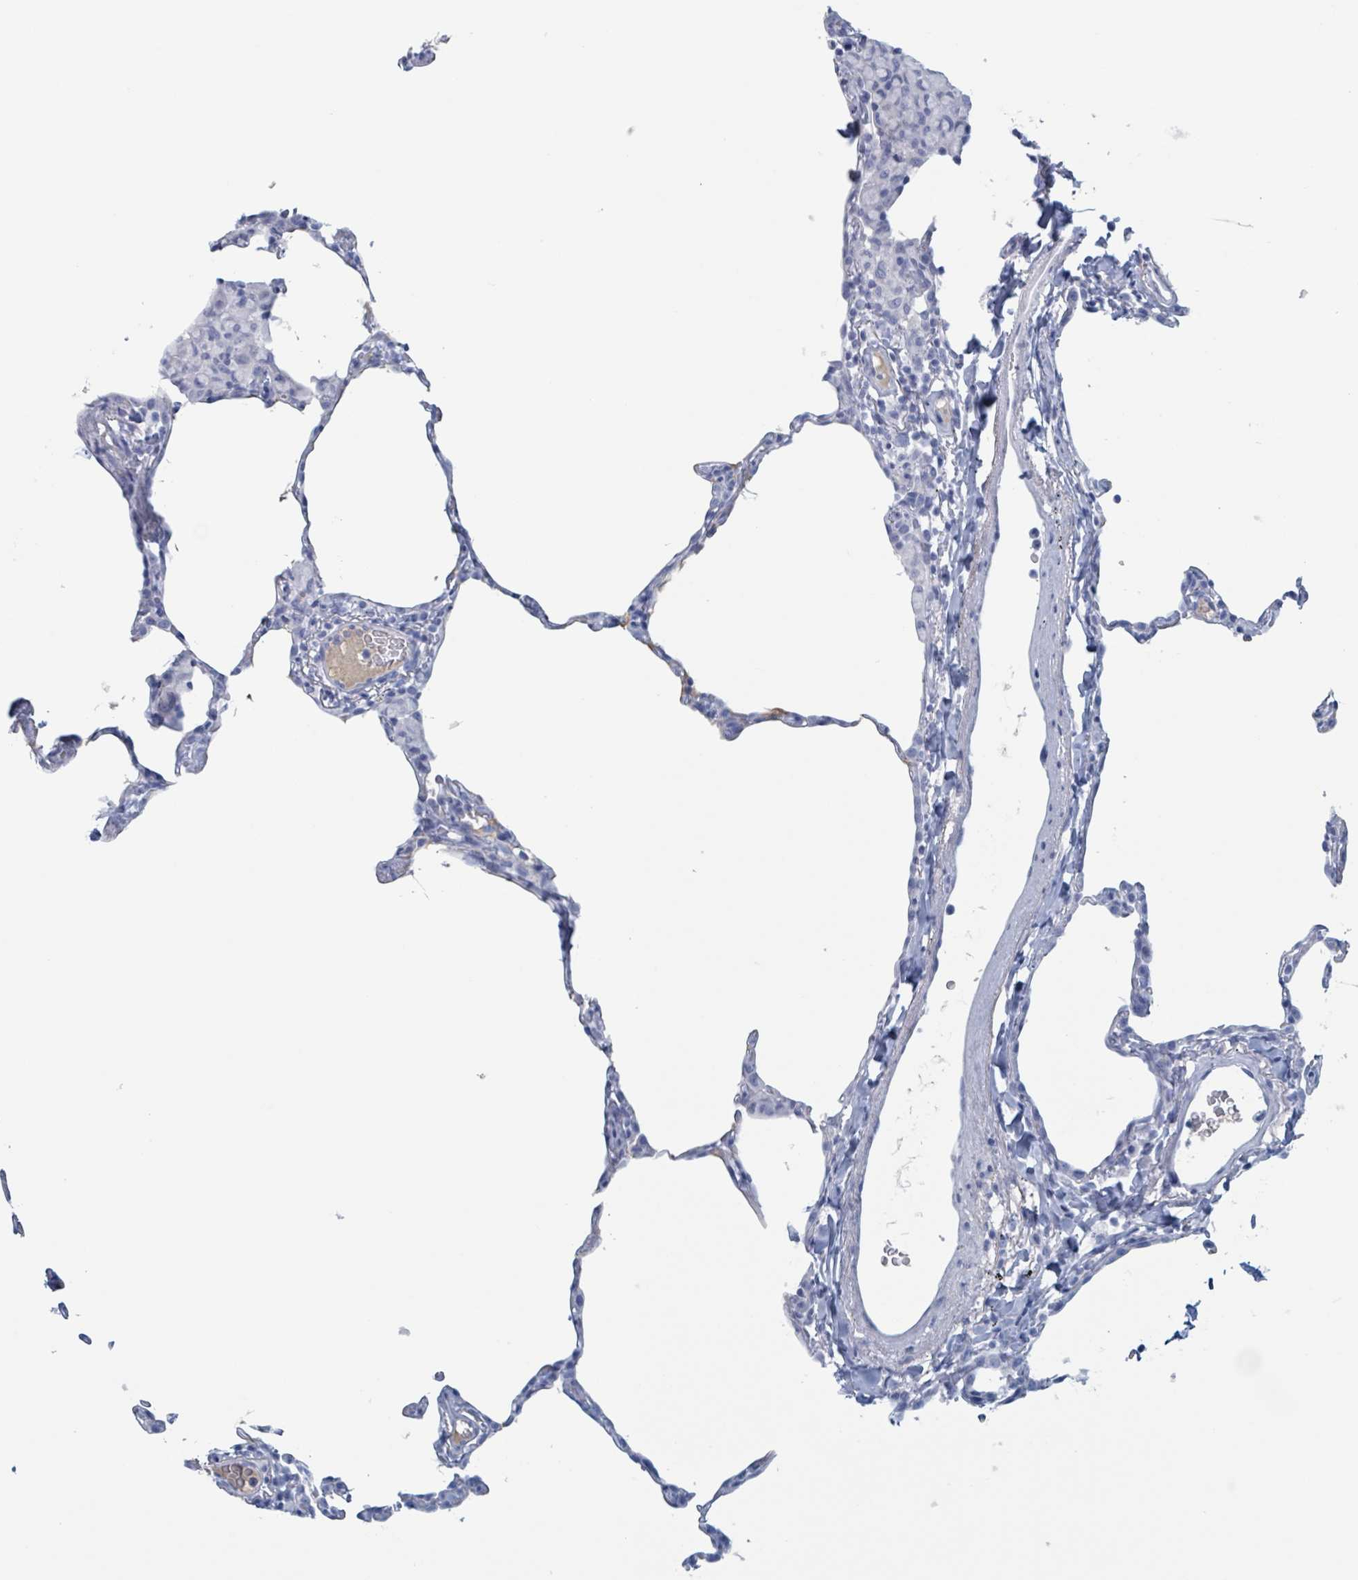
{"staining": {"intensity": "negative", "quantity": "none", "location": "none"}, "tissue": "lung", "cell_type": "Alveolar cells", "image_type": "normal", "snomed": [{"axis": "morphology", "description": "Normal tissue, NOS"}, {"axis": "topography", "description": "Lung"}], "caption": "IHC histopathology image of unremarkable lung: human lung stained with DAB shows no significant protein positivity in alveolar cells.", "gene": "KLK4", "patient": {"sex": "female", "age": 57}}